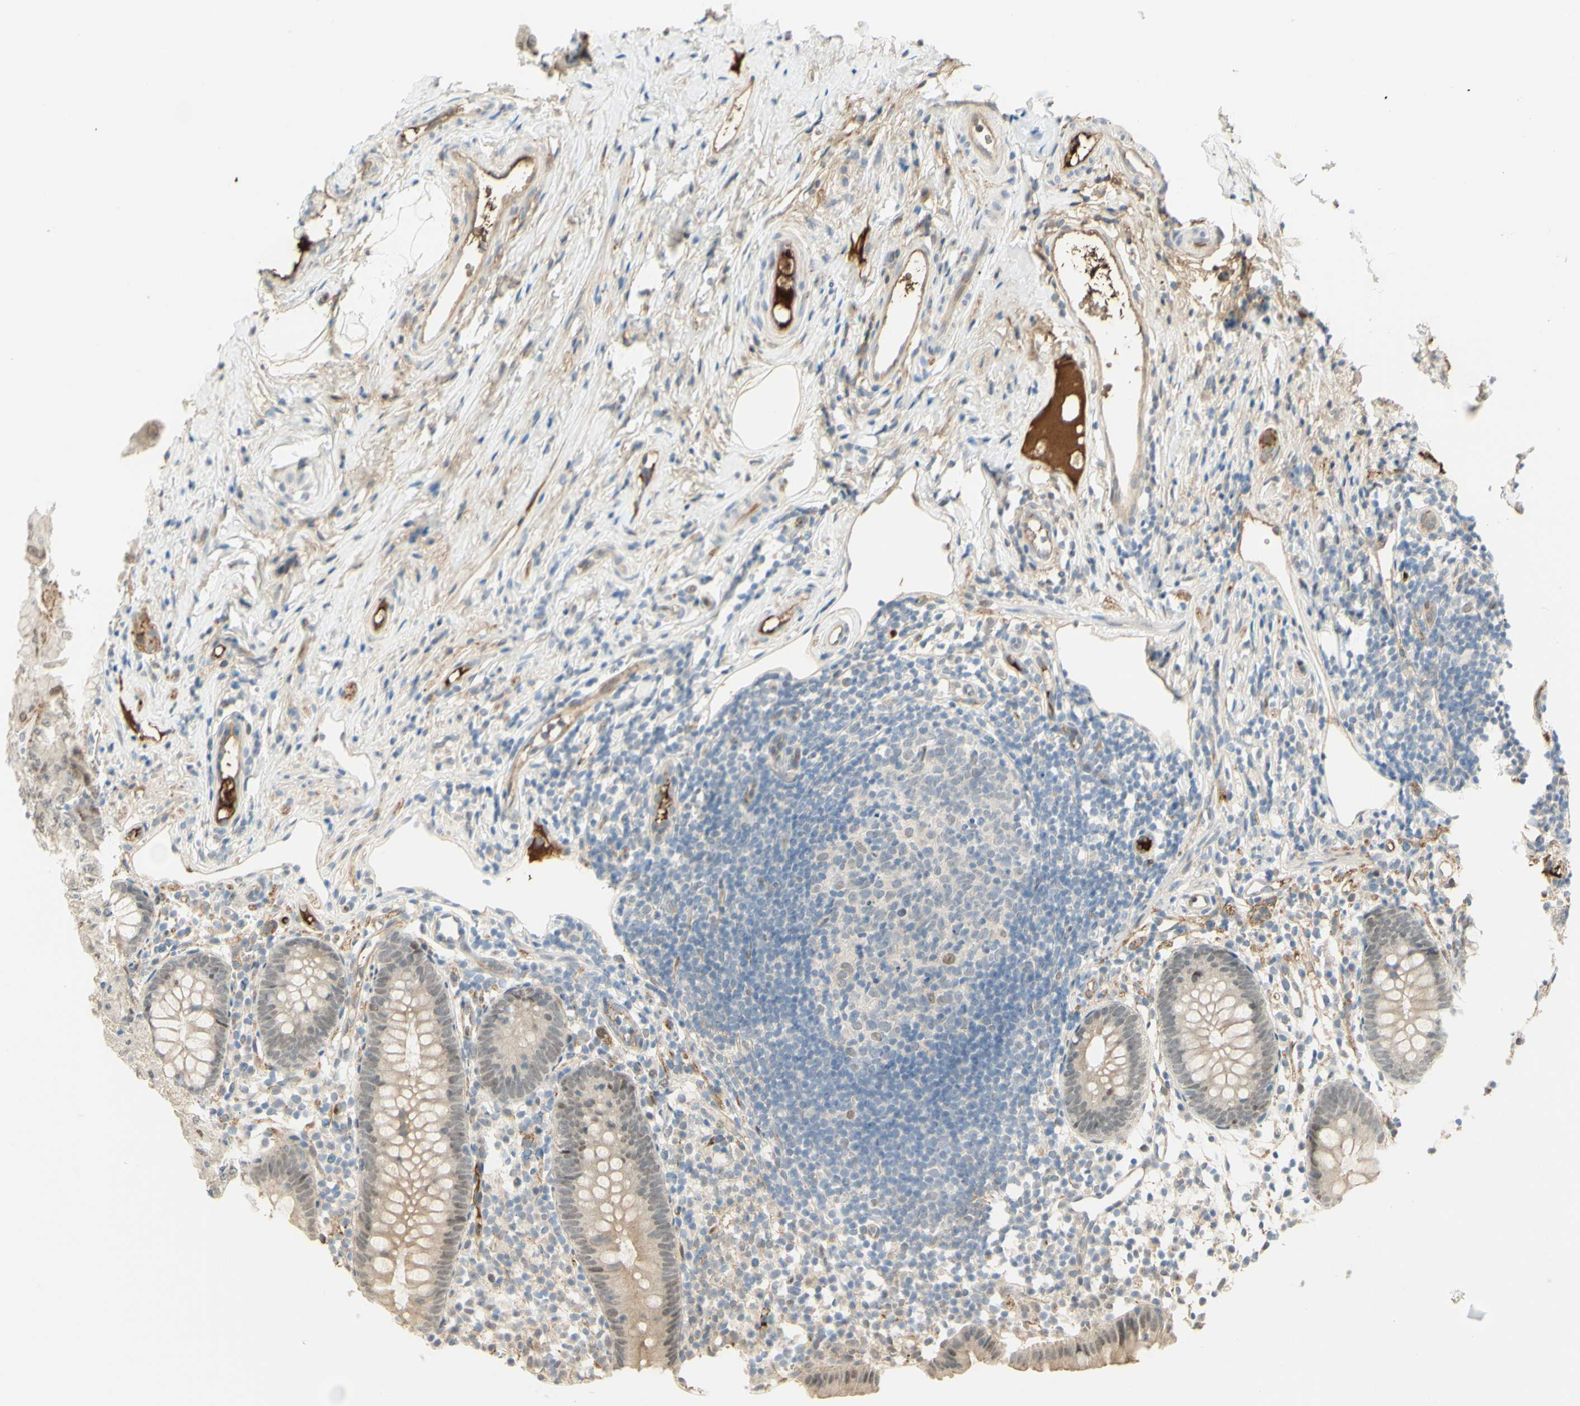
{"staining": {"intensity": "weak", "quantity": "25%-75%", "location": "cytoplasmic/membranous,nuclear"}, "tissue": "appendix", "cell_type": "Glandular cells", "image_type": "normal", "snomed": [{"axis": "morphology", "description": "Normal tissue, NOS"}, {"axis": "topography", "description": "Appendix"}], "caption": "Protein staining by immunohistochemistry (IHC) displays weak cytoplasmic/membranous,nuclear staining in approximately 25%-75% of glandular cells in unremarkable appendix.", "gene": "ANGPT2", "patient": {"sex": "female", "age": 20}}